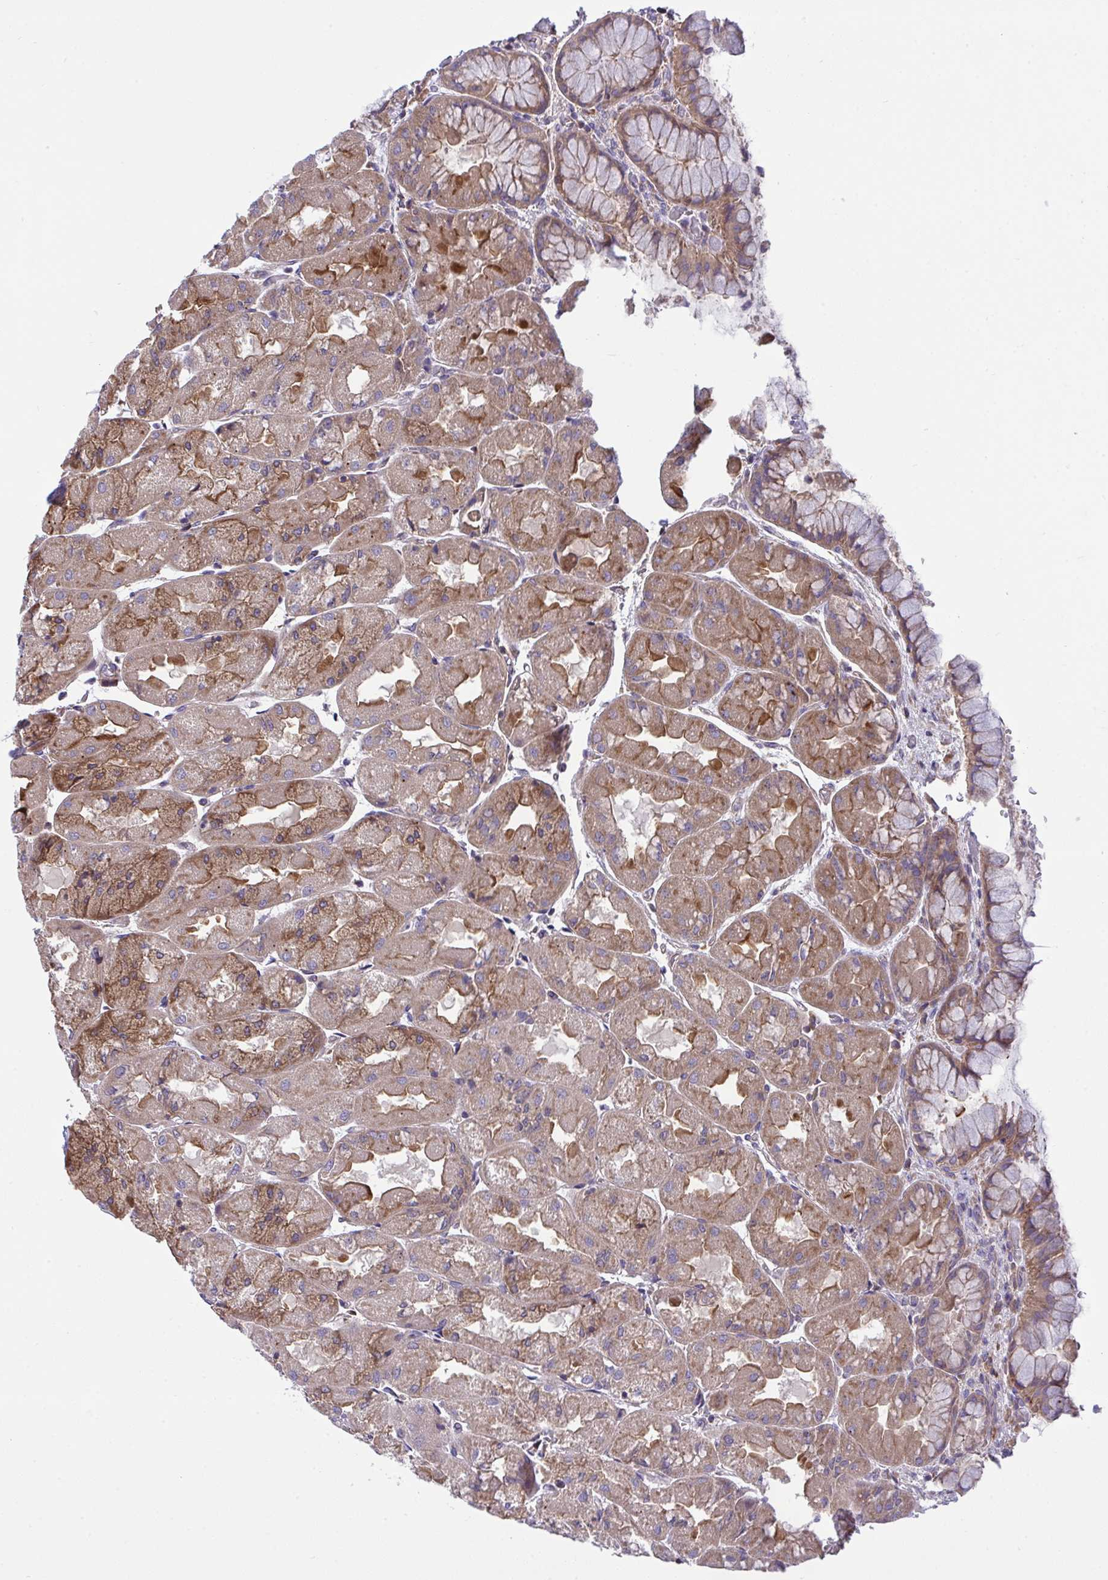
{"staining": {"intensity": "moderate", "quantity": ">75%", "location": "cytoplasmic/membranous"}, "tissue": "stomach", "cell_type": "Glandular cells", "image_type": "normal", "snomed": [{"axis": "morphology", "description": "Normal tissue, NOS"}, {"axis": "topography", "description": "Stomach"}], "caption": "Brown immunohistochemical staining in unremarkable human stomach reveals moderate cytoplasmic/membranous positivity in about >75% of glandular cells.", "gene": "GRB14", "patient": {"sex": "female", "age": 61}}